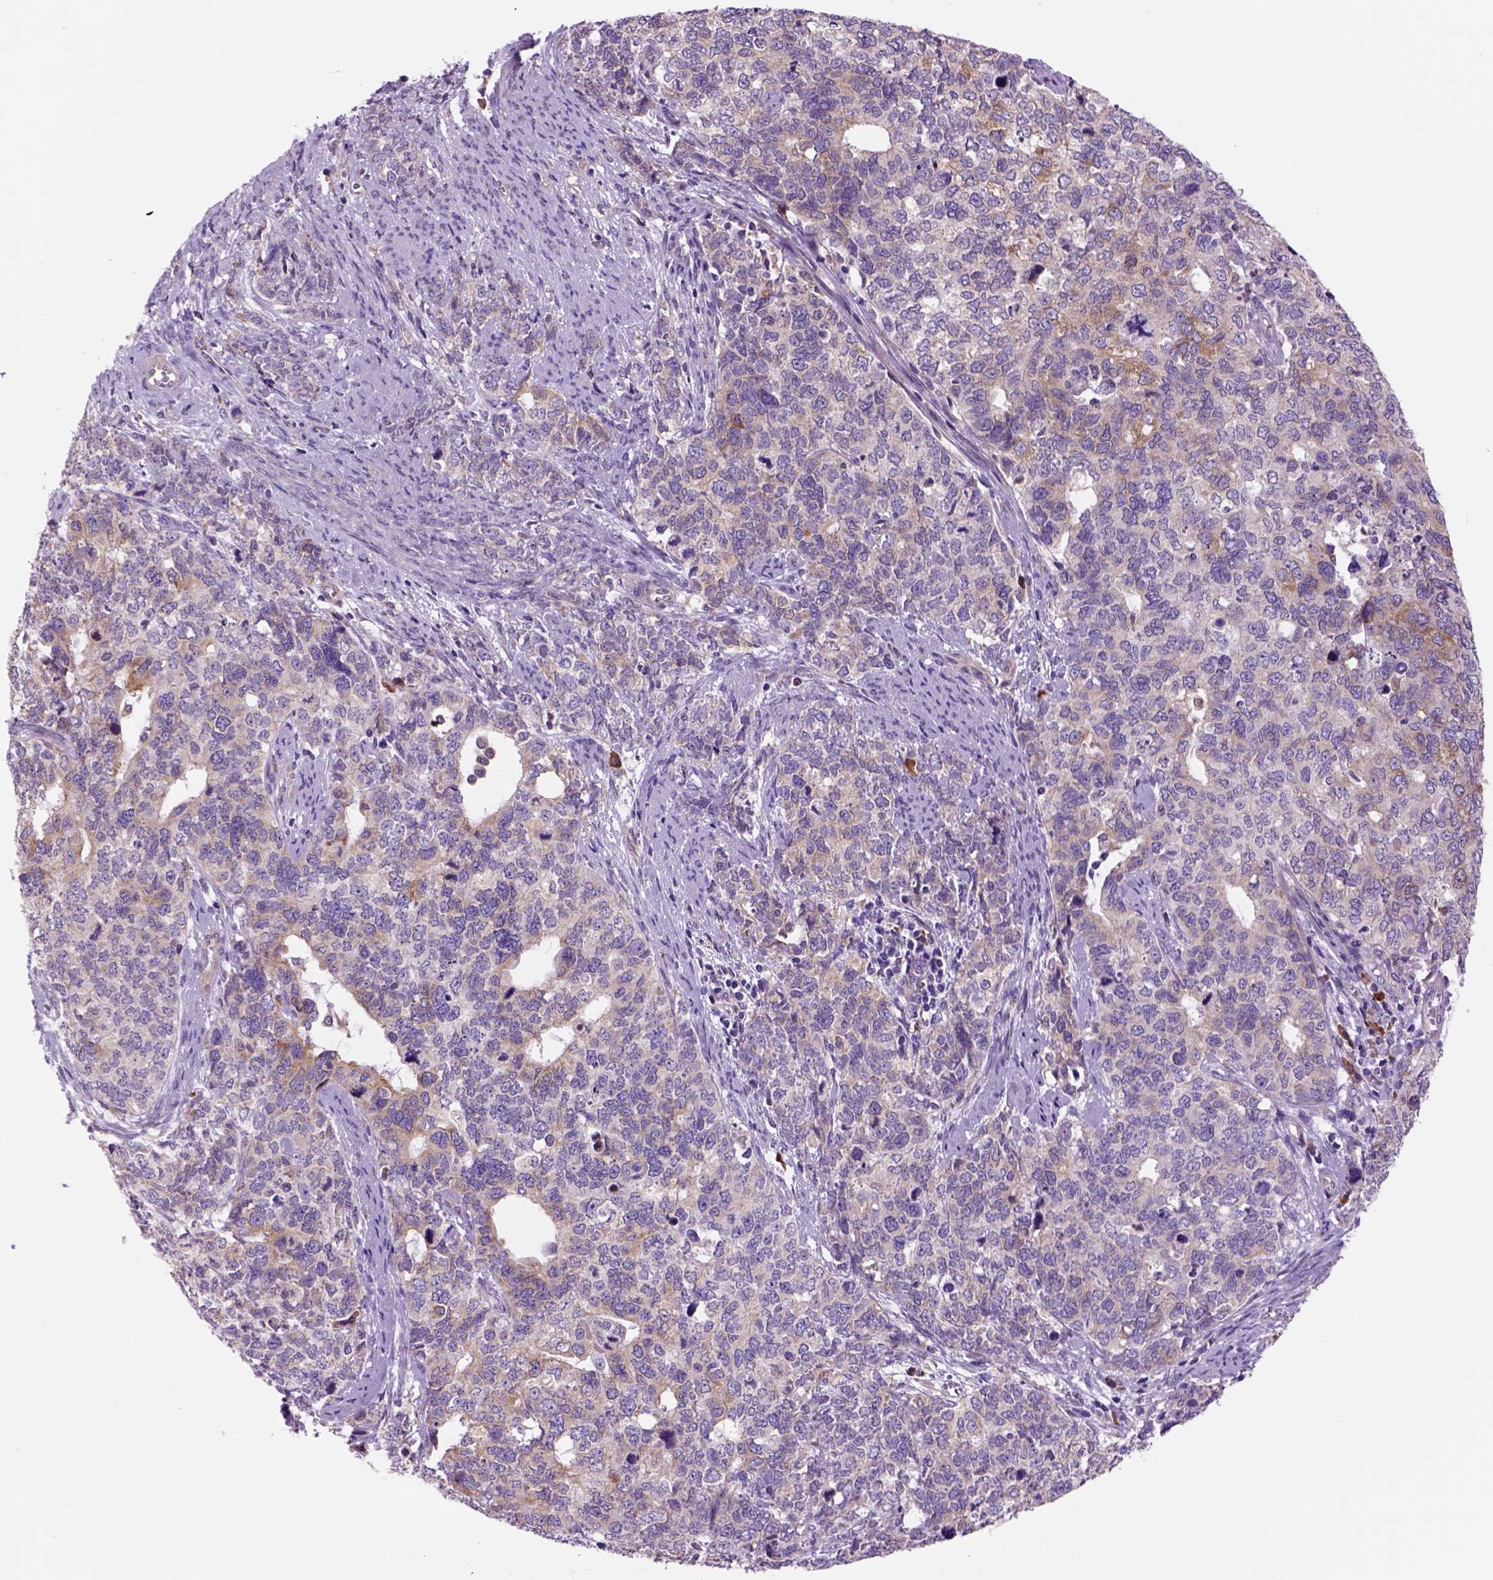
{"staining": {"intensity": "moderate", "quantity": "<25%", "location": "cytoplasmic/membranous"}, "tissue": "cervical cancer", "cell_type": "Tumor cells", "image_type": "cancer", "snomed": [{"axis": "morphology", "description": "Squamous cell carcinoma, NOS"}, {"axis": "topography", "description": "Cervix"}], "caption": "An immunohistochemistry (IHC) image of tumor tissue is shown. Protein staining in brown labels moderate cytoplasmic/membranous positivity in cervical cancer within tumor cells.", "gene": "PIAS3", "patient": {"sex": "female", "age": 63}}